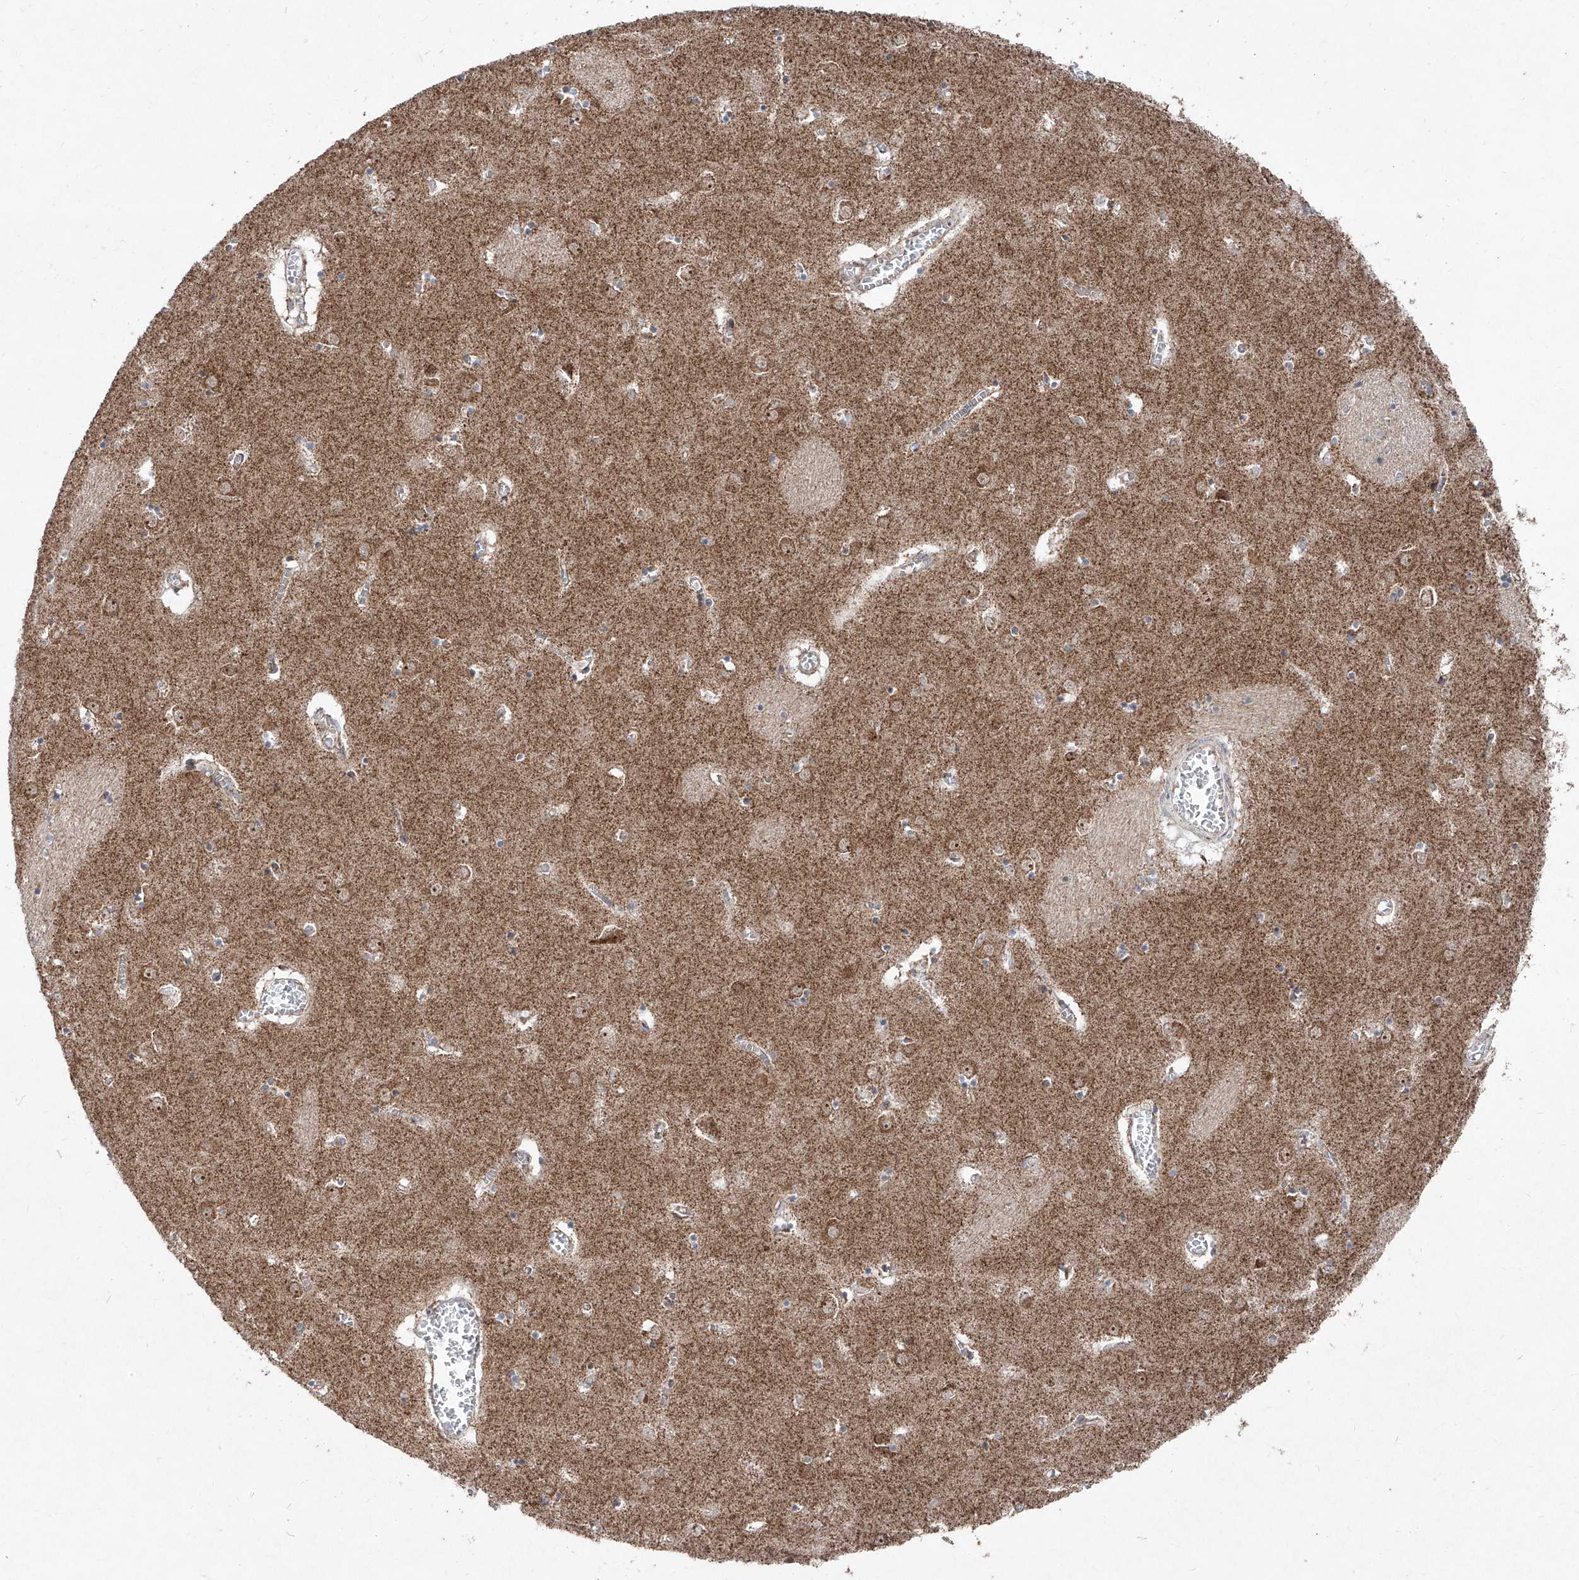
{"staining": {"intensity": "moderate", "quantity": "25%-75%", "location": "cytoplasmic/membranous"}, "tissue": "caudate", "cell_type": "Glial cells", "image_type": "normal", "snomed": [{"axis": "morphology", "description": "Normal tissue, NOS"}, {"axis": "topography", "description": "Lateral ventricle wall"}], "caption": "An image showing moderate cytoplasmic/membranous positivity in approximately 25%-75% of glial cells in benign caudate, as visualized by brown immunohistochemical staining.", "gene": "NDUFB3", "patient": {"sex": "male", "age": 70}}